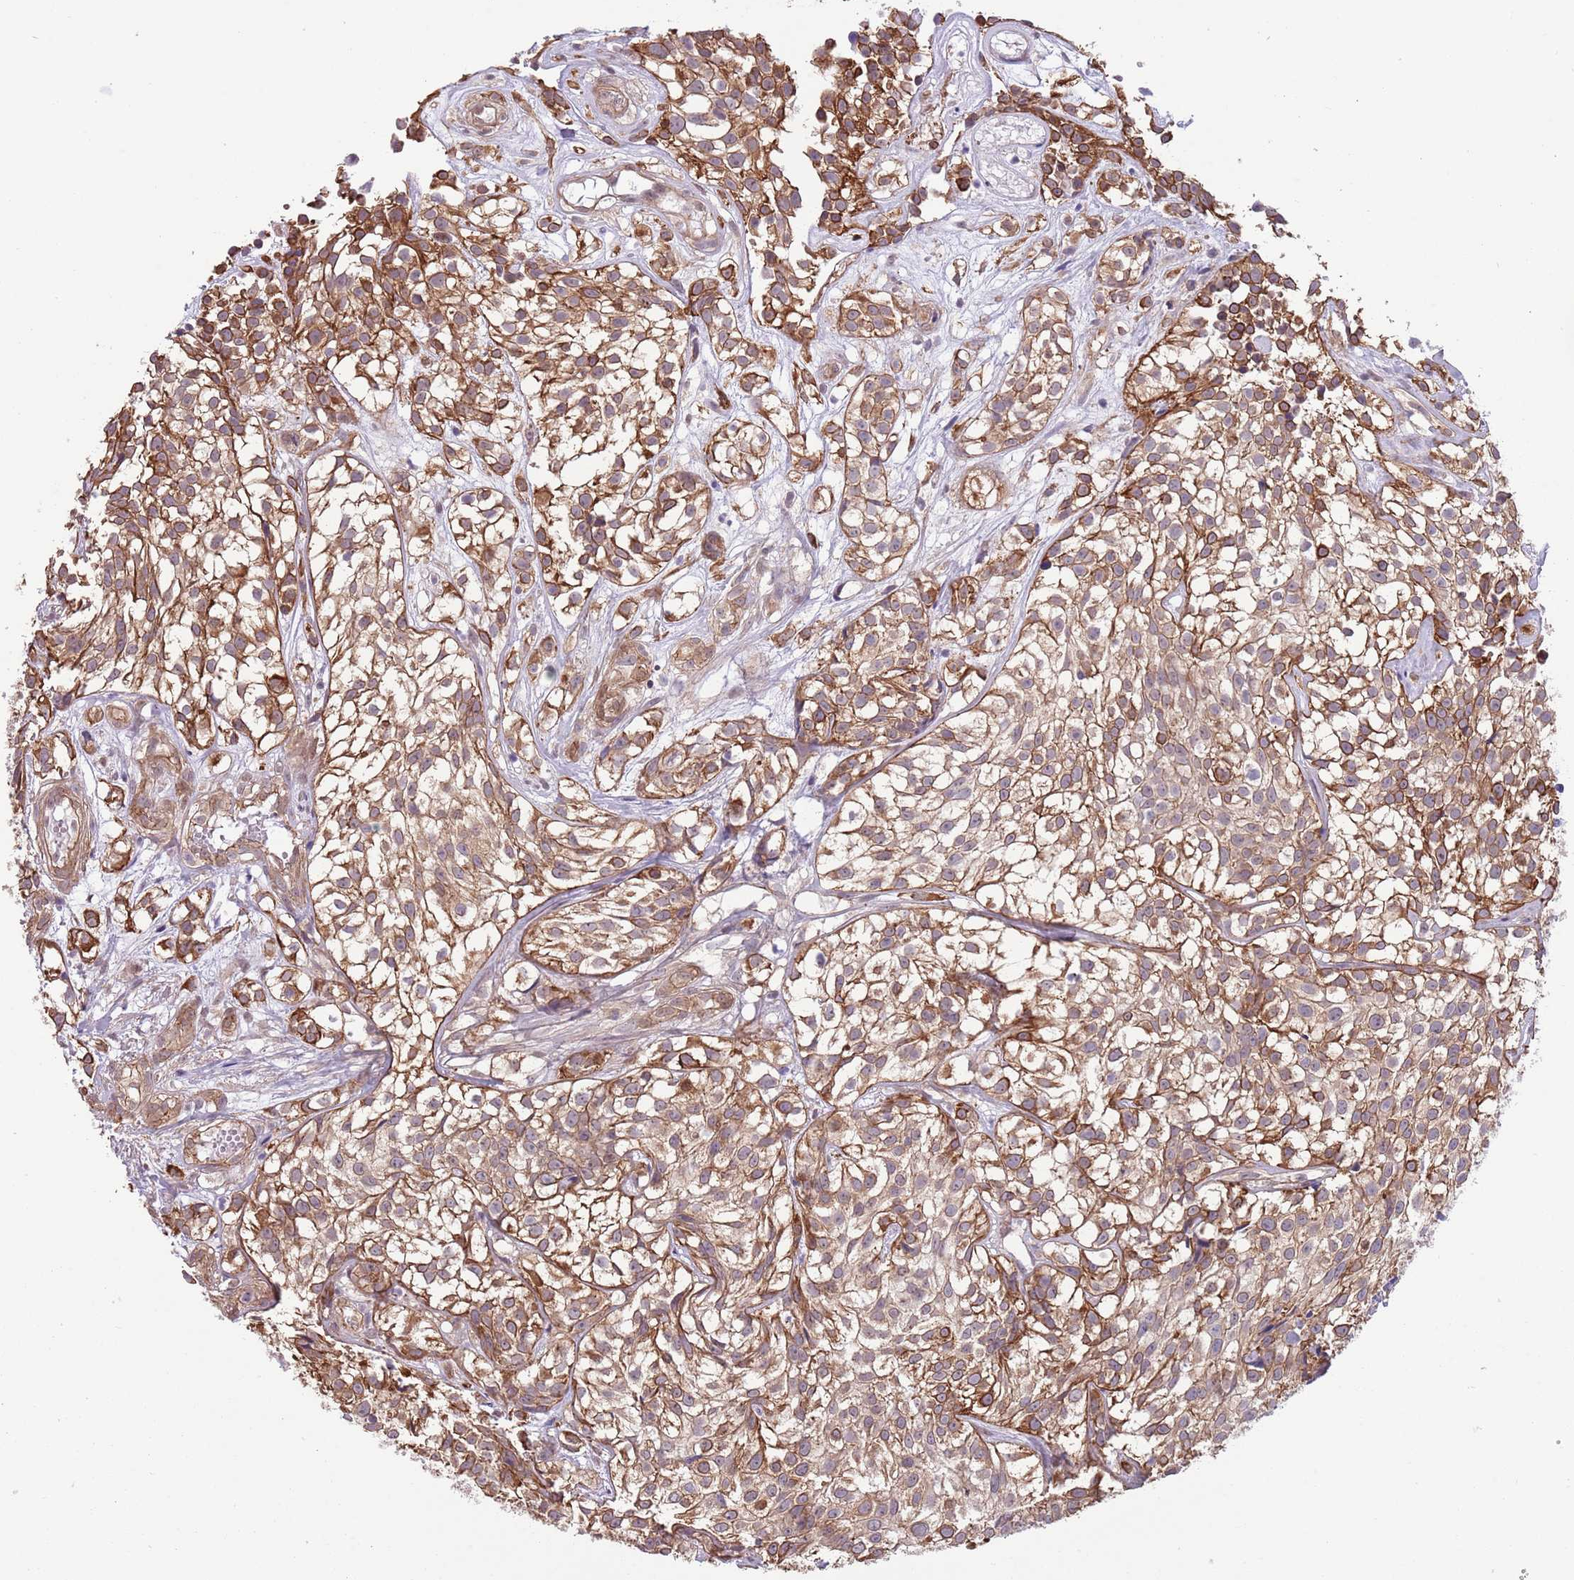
{"staining": {"intensity": "strong", "quantity": ">75%", "location": "cytoplasmic/membranous"}, "tissue": "urothelial cancer", "cell_type": "Tumor cells", "image_type": "cancer", "snomed": [{"axis": "morphology", "description": "Urothelial carcinoma, High grade"}, {"axis": "topography", "description": "Urinary bladder"}], "caption": "About >75% of tumor cells in urothelial cancer exhibit strong cytoplasmic/membranous protein staining as visualized by brown immunohistochemical staining.", "gene": "CREBZF", "patient": {"sex": "male", "age": 56}}